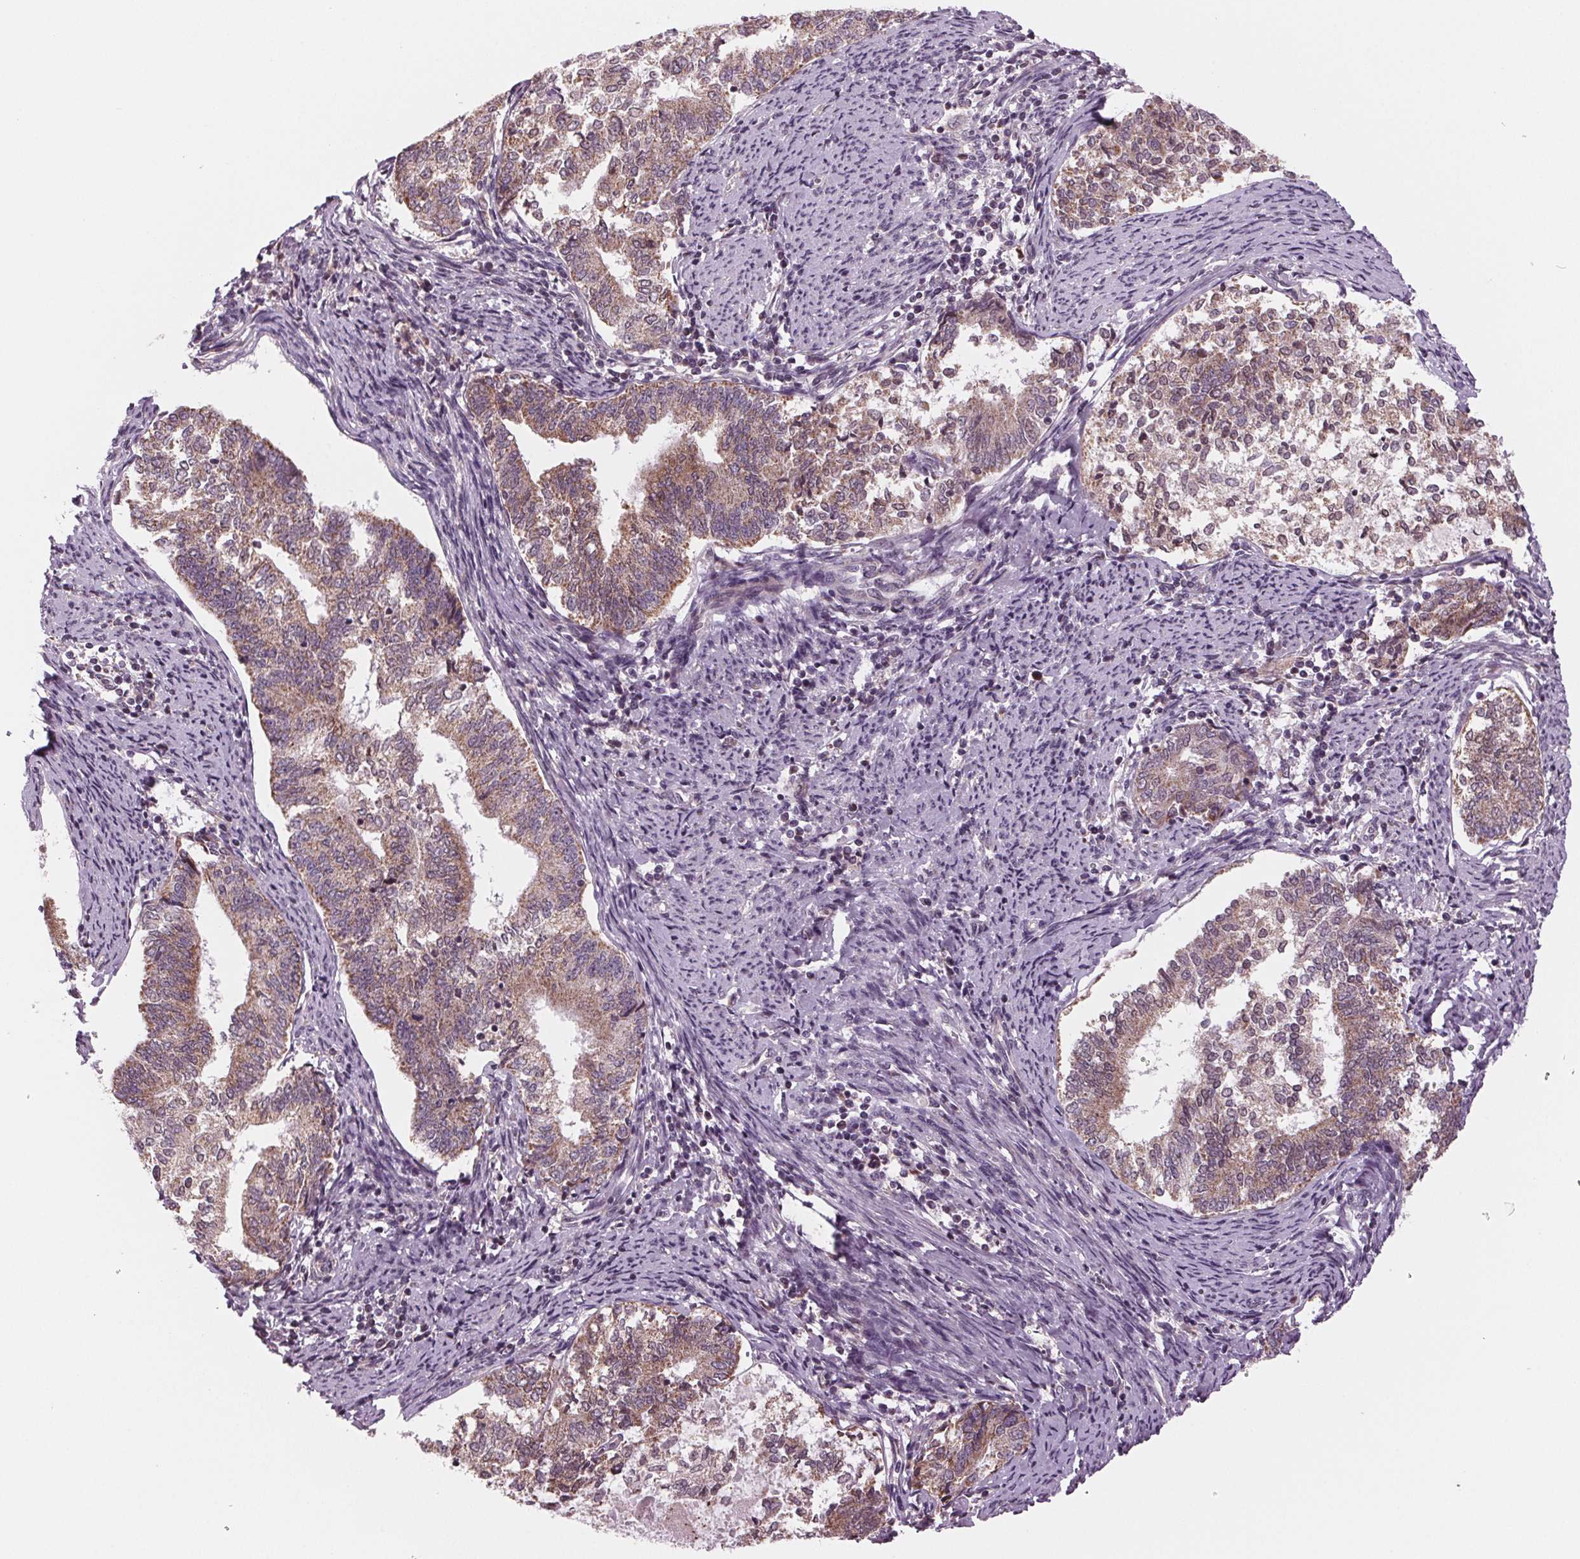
{"staining": {"intensity": "weak", "quantity": ">75%", "location": "cytoplasmic/membranous"}, "tissue": "endometrial cancer", "cell_type": "Tumor cells", "image_type": "cancer", "snomed": [{"axis": "morphology", "description": "Adenocarcinoma, NOS"}, {"axis": "topography", "description": "Endometrium"}], "caption": "Weak cytoplasmic/membranous expression is appreciated in approximately >75% of tumor cells in endometrial cancer.", "gene": "STAT3", "patient": {"sex": "female", "age": 65}}